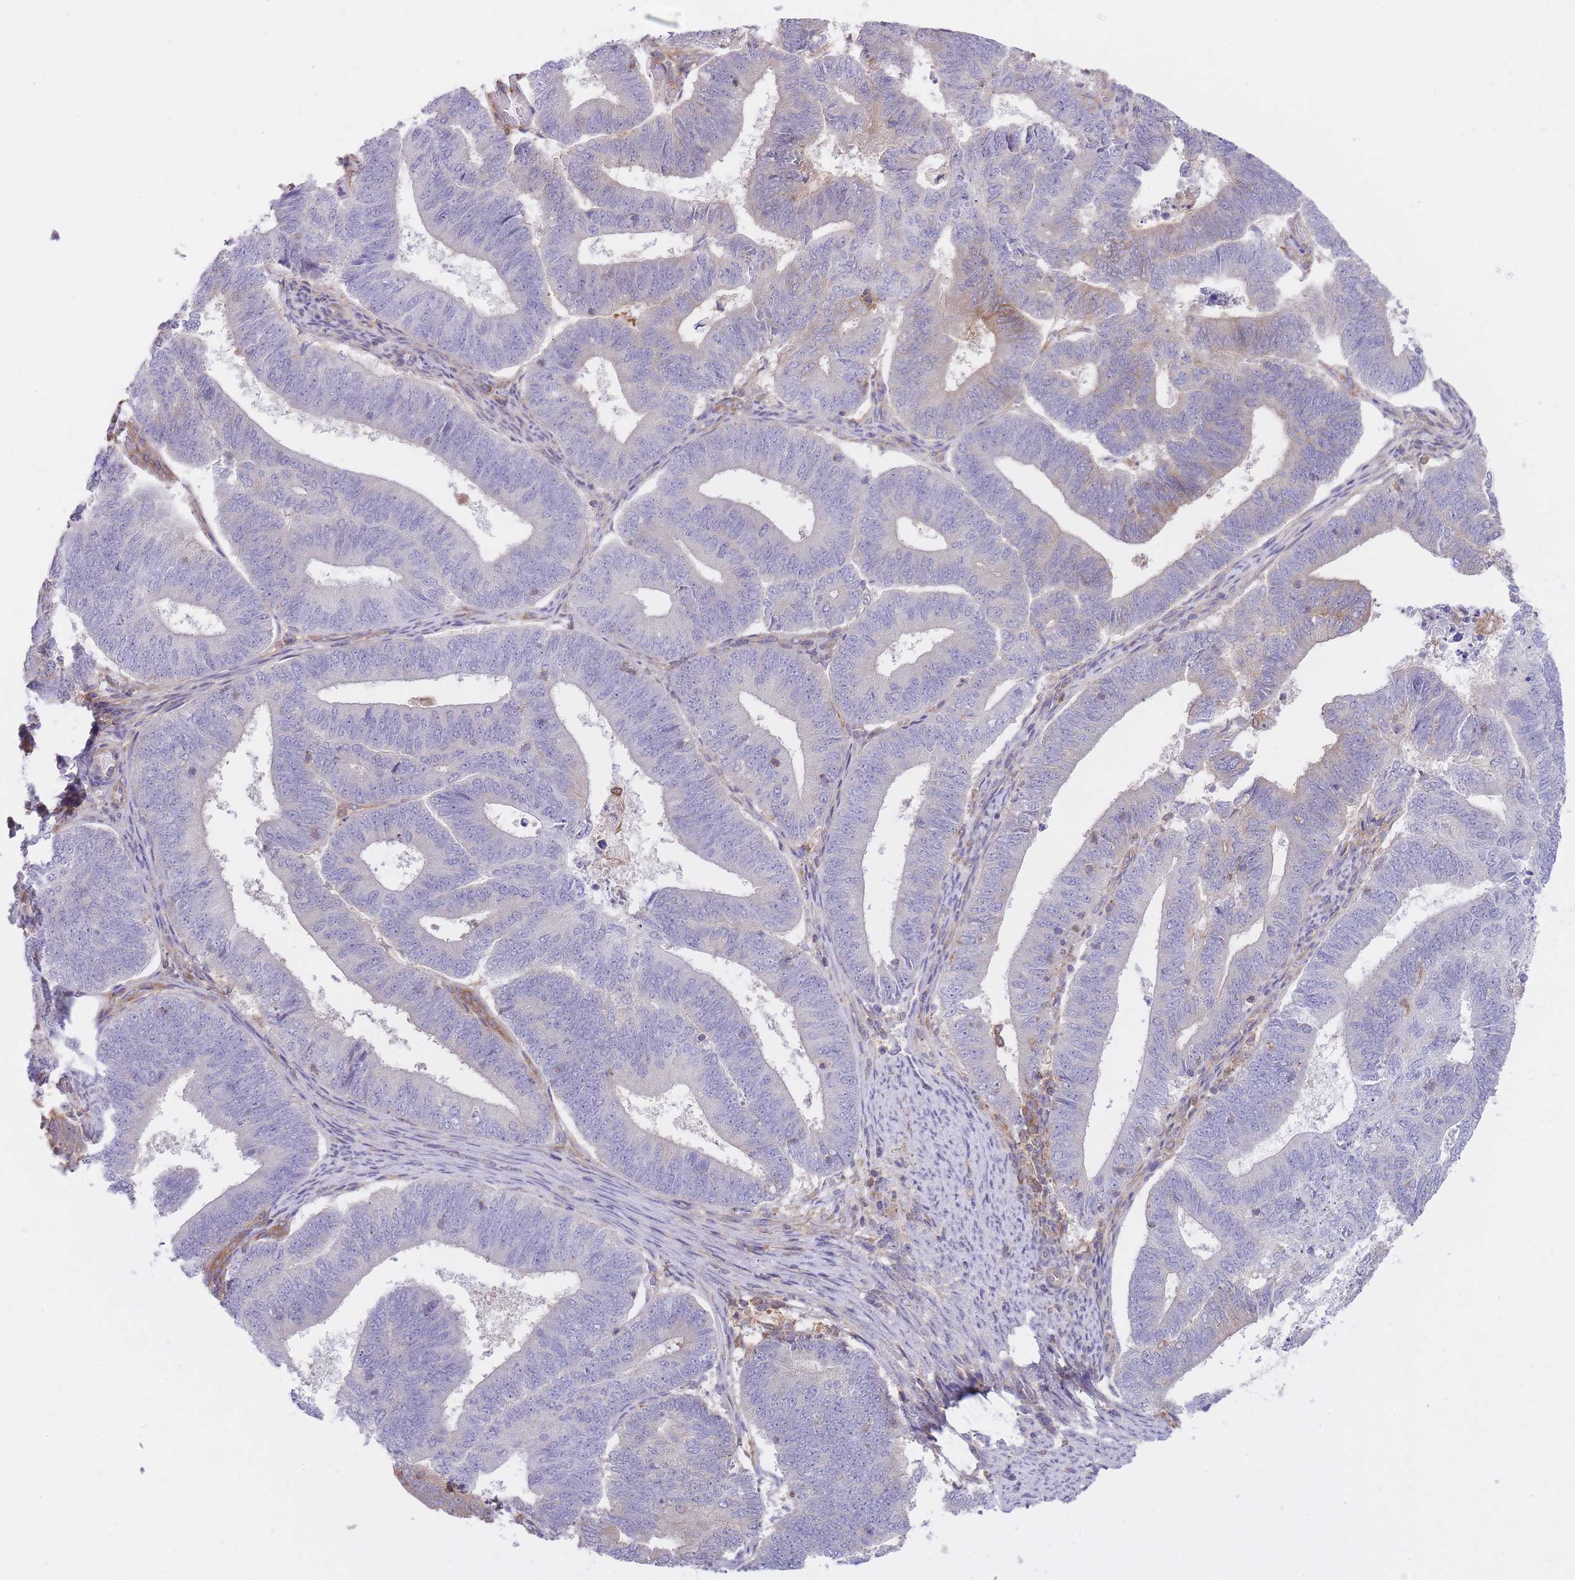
{"staining": {"intensity": "negative", "quantity": "none", "location": "none"}, "tissue": "endometrial cancer", "cell_type": "Tumor cells", "image_type": "cancer", "snomed": [{"axis": "morphology", "description": "Adenocarcinoma, NOS"}, {"axis": "topography", "description": "Endometrium"}], "caption": "IHC photomicrograph of neoplastic tissue: human endometrial adenocarcinoma stained with DAB displays no significant protein positivity in tumor cells. (Stains: DAB (3,3'-diaminobenzidine) immunohistochemistry with hematoxylin counter stain, Microscopy: brightfield microscopy at high magnification).", "gene": "PRKAR1A", "patient": {"sex": "female", "age": 70}}